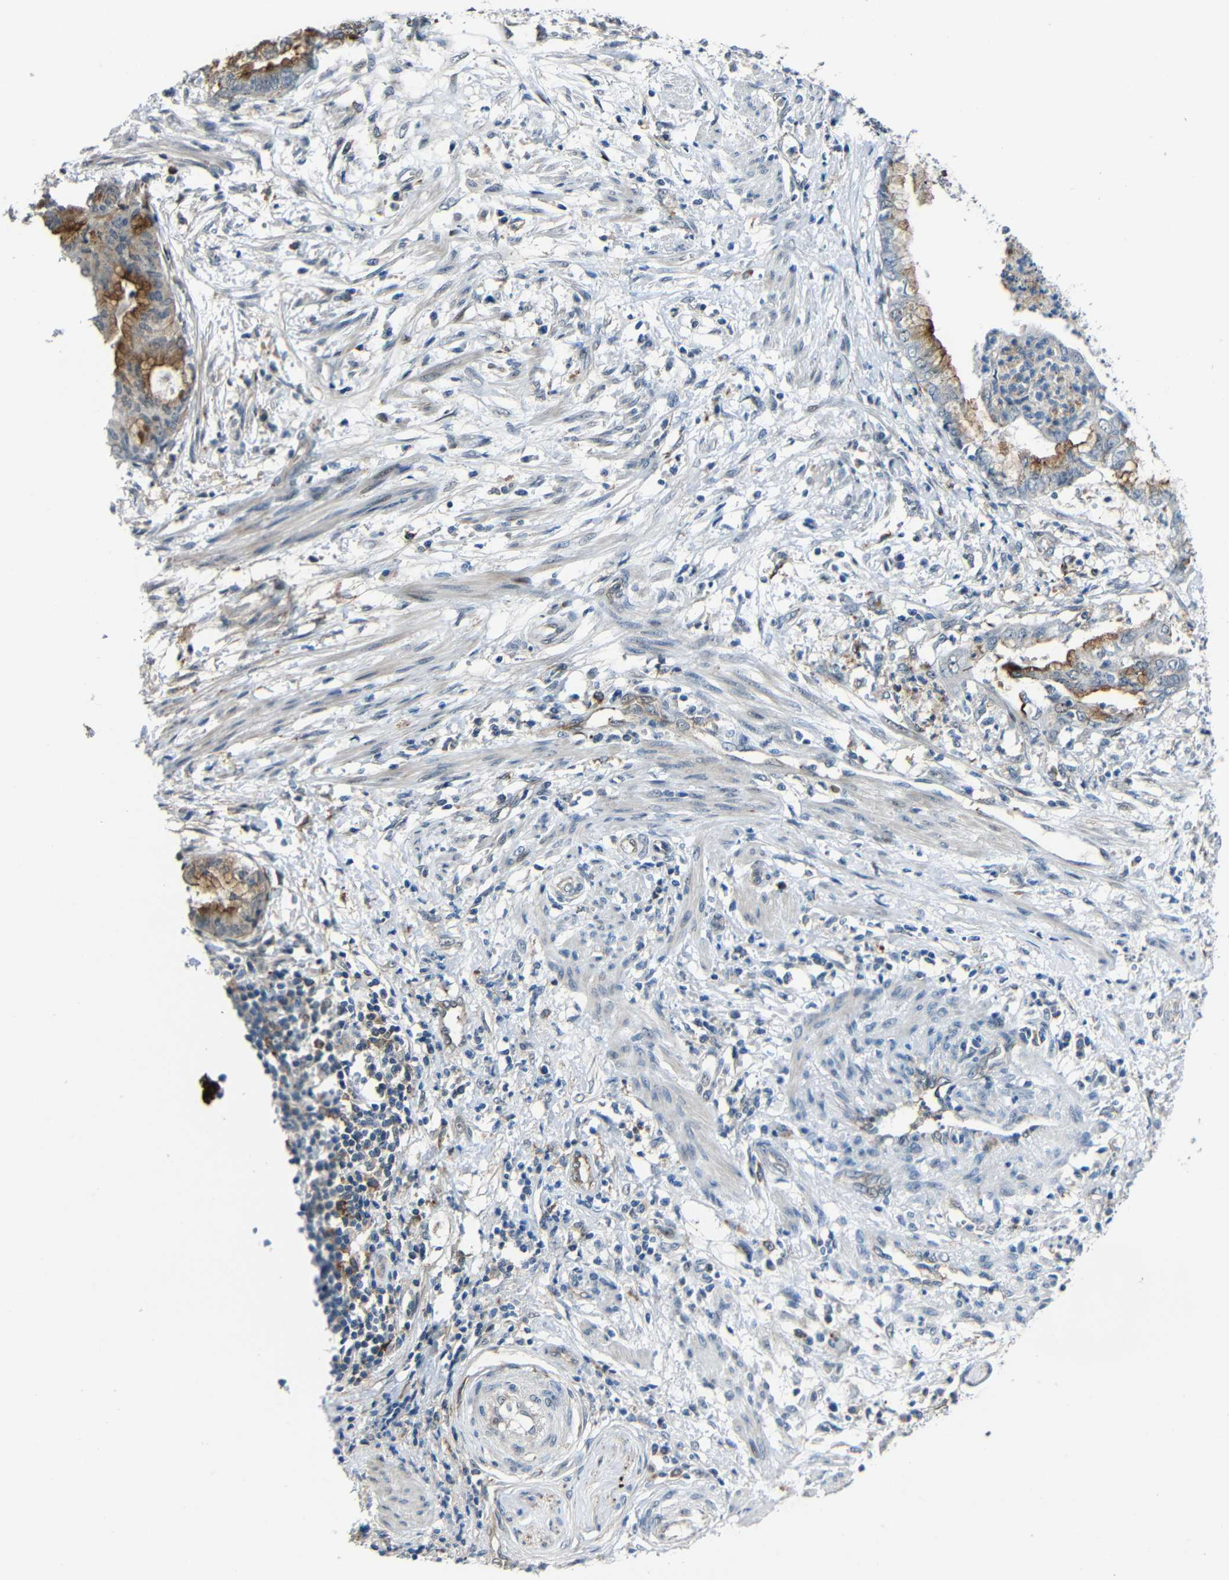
{"staining": {"intensity": "moderate", "quantity": ">75%", "location": "cytoplasmic/membranous"}, "tissue": "endometrial cancer", "cell_type": "Tumor cells", "image_type": "cancer", "snomed": [{"axis": "morphology", "description": "Necrosis, NOS"}, {"axis": "morphology", "description": "Adenocarcinoma, NOS"}, {"axis": "topography", "description": "Endometrium"}], "caption": "A photomicrograph of human endometrial cancer stained for a protein reveals moderate cytoplasmic/membranous brown staining in tumor cells. The staining was performed using DAB, with brown indicating positive protein expression. Nuclei are stained blue with hematoxylin.", "gene": "DNAJC5", "patient": {"sex": "female", "age": 79}}